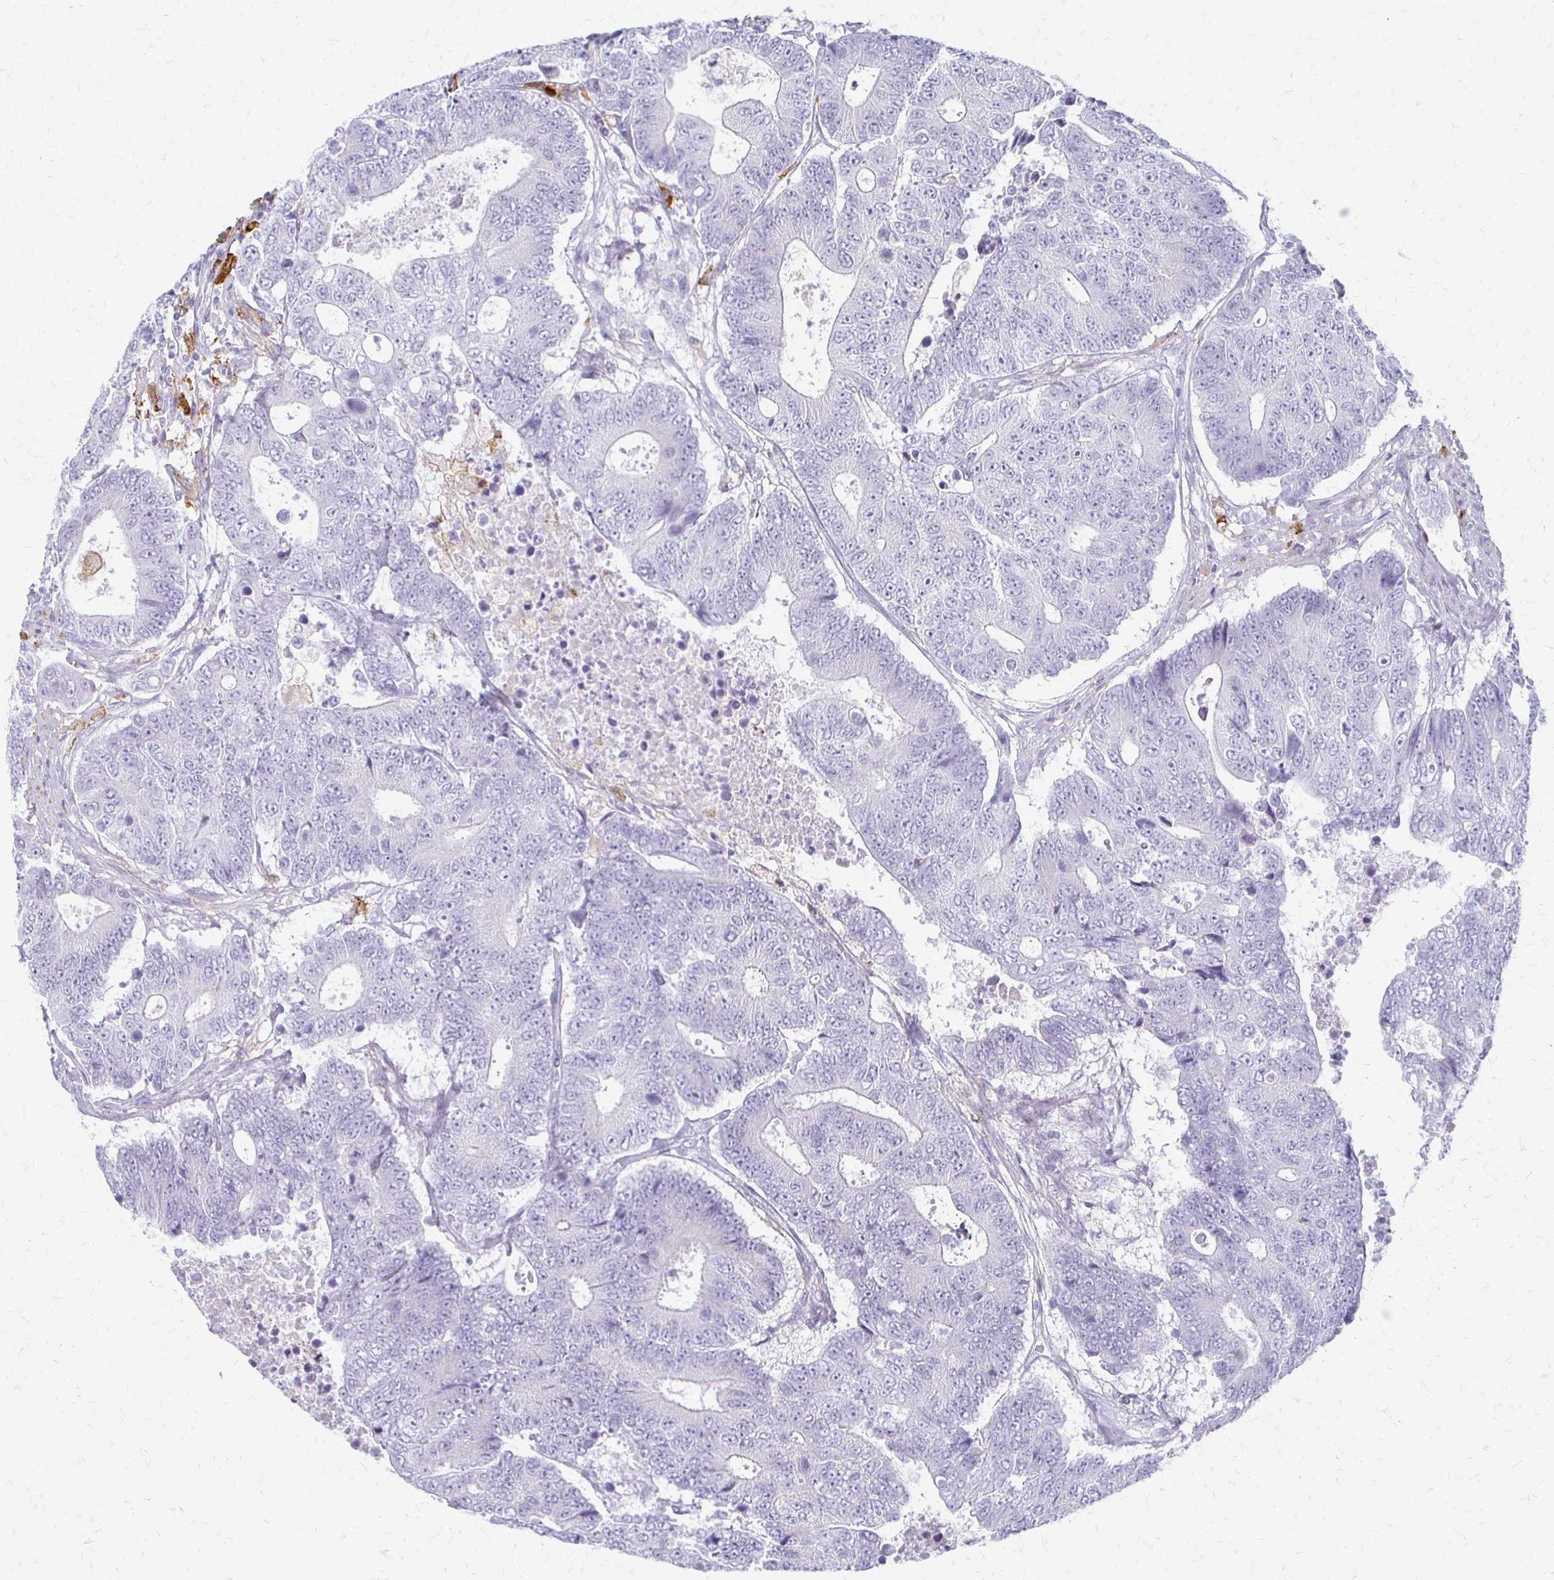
{"staining": {"intensity": "negative", "quantity": "none", "location": "none"}, "tissue": "colorectal cancer", "cell_type": "Tumor cells", "image_type": "cancer", "snomed": [{"axis": "morphology", "description": "Adenocarcinoma, NOS"}, {"axis": "topography", "description": "Colon"}], "caption": "Histopathology image shows no protein staining in tumor cells of adenocarcinoma (colorectal) tissue.", "gene": "ACP5", "patient": {"sex": "female", "age": 48}}